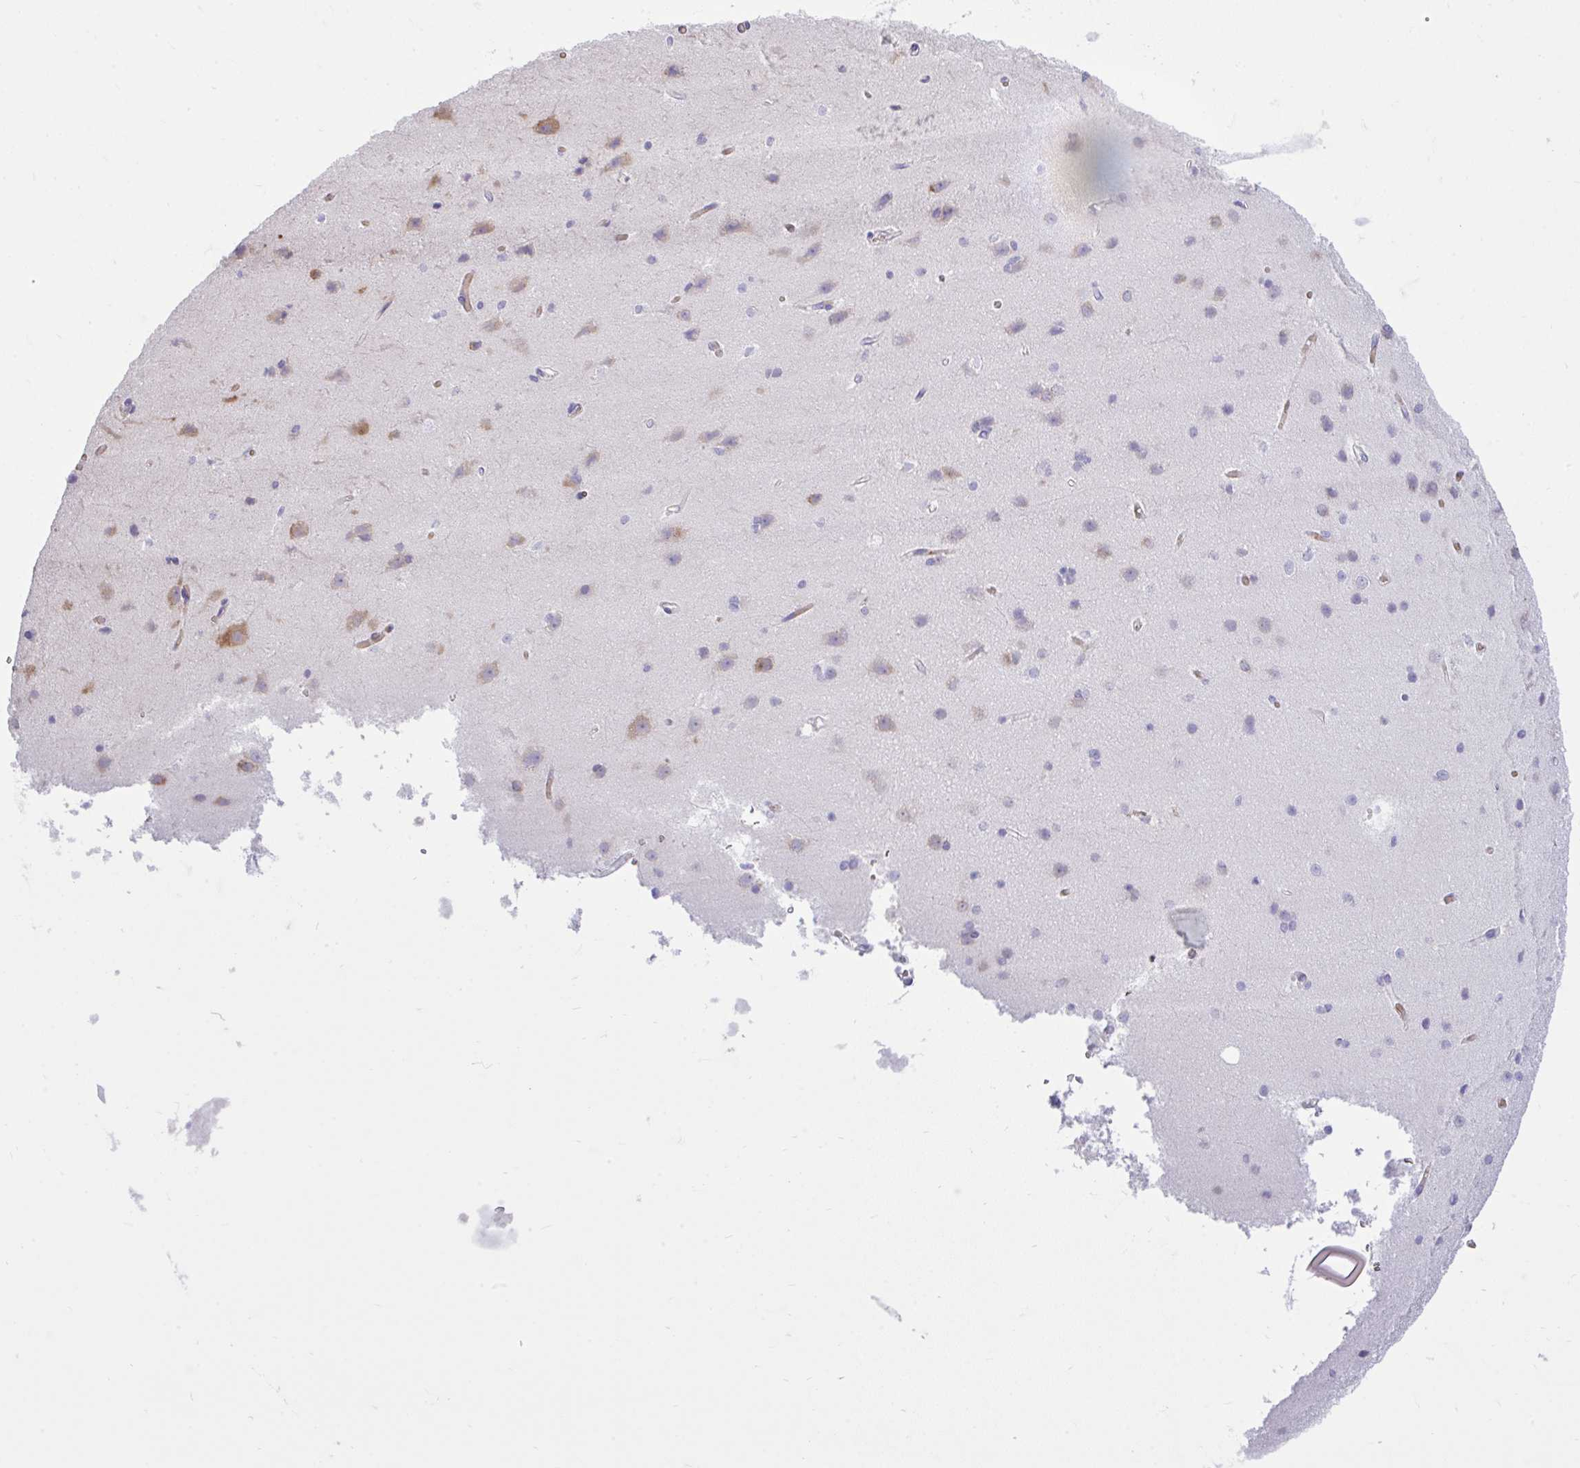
{"staining": {"intensity": "moderate", "quantity": ">75%", "location": "cytoplasmic/membranous"}, "tissue": "cerebral cortex", "cell_type": "Endothelial cells", "image_type": "normal", "snomed": [{"axis": "morphology", "description": "Normal tissue, NOS"}, {"axis": "topography", "description": "Cerebral cortex"}], "caption": "Cerebral cortex stained for a protein demonstrates moderate cytoplasmic/membranous positivity in endothelial cells. (DAB IHC with brightfield microscopy, high magnification).", "gene": "EEF1A1", "patient": {"sex": "male", "age": 37}}